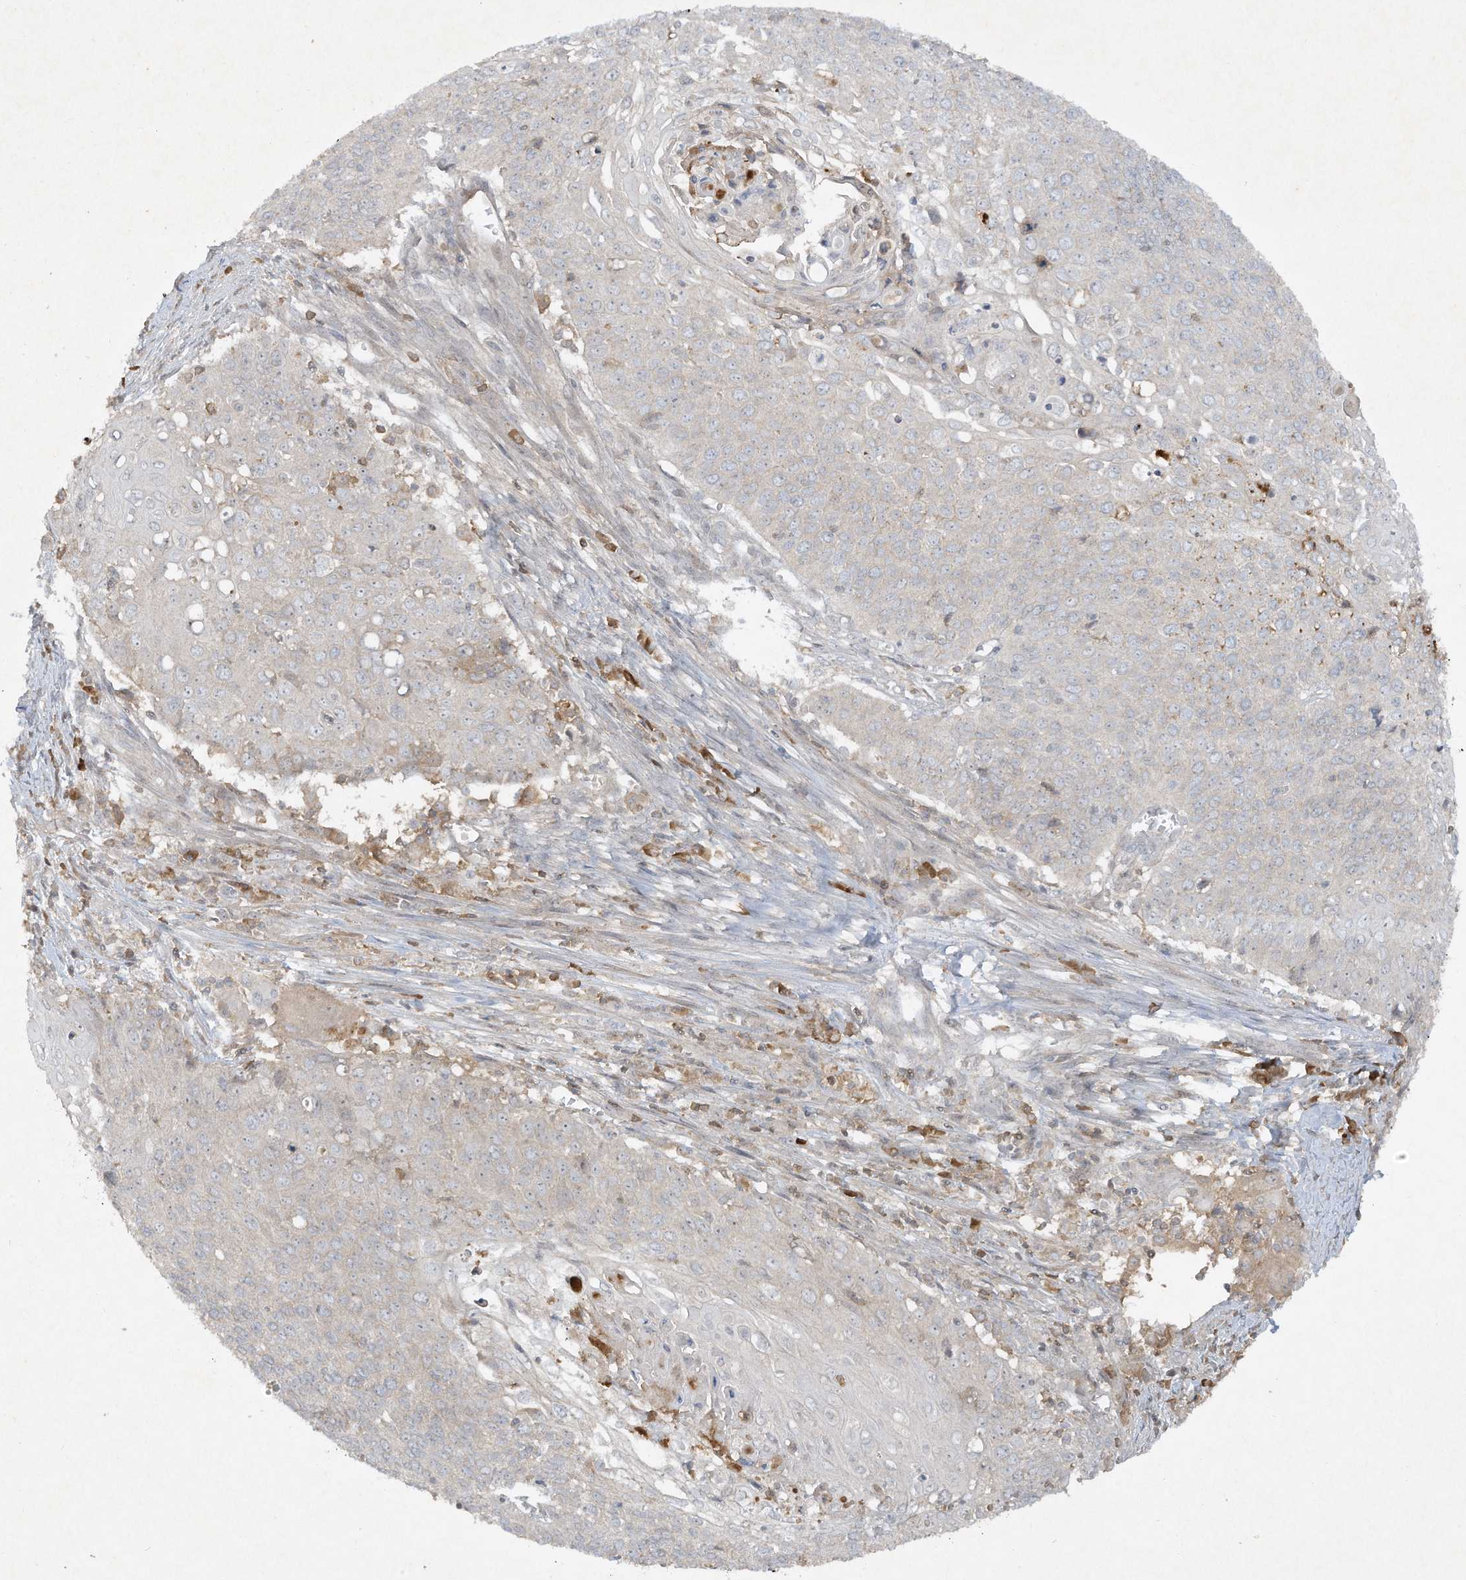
{"staining": {"intensity": "negative", "quantity": "none", "location": "none"}, "tissue": "cervical cancer", "cell_type": "Tumor cells", "image_type": "cancer", "snomed": [{"axis": "morphology", "description": "Squamous cell carcinoma, NOS"}, {"axis": "topography", "description": "Cervix"}], "caption": "There is no significant staining in tumor cells of cervical squamous cell carcinoma.", "gene": "FETUB", "patient": {"sex": "female", "age": 39}}